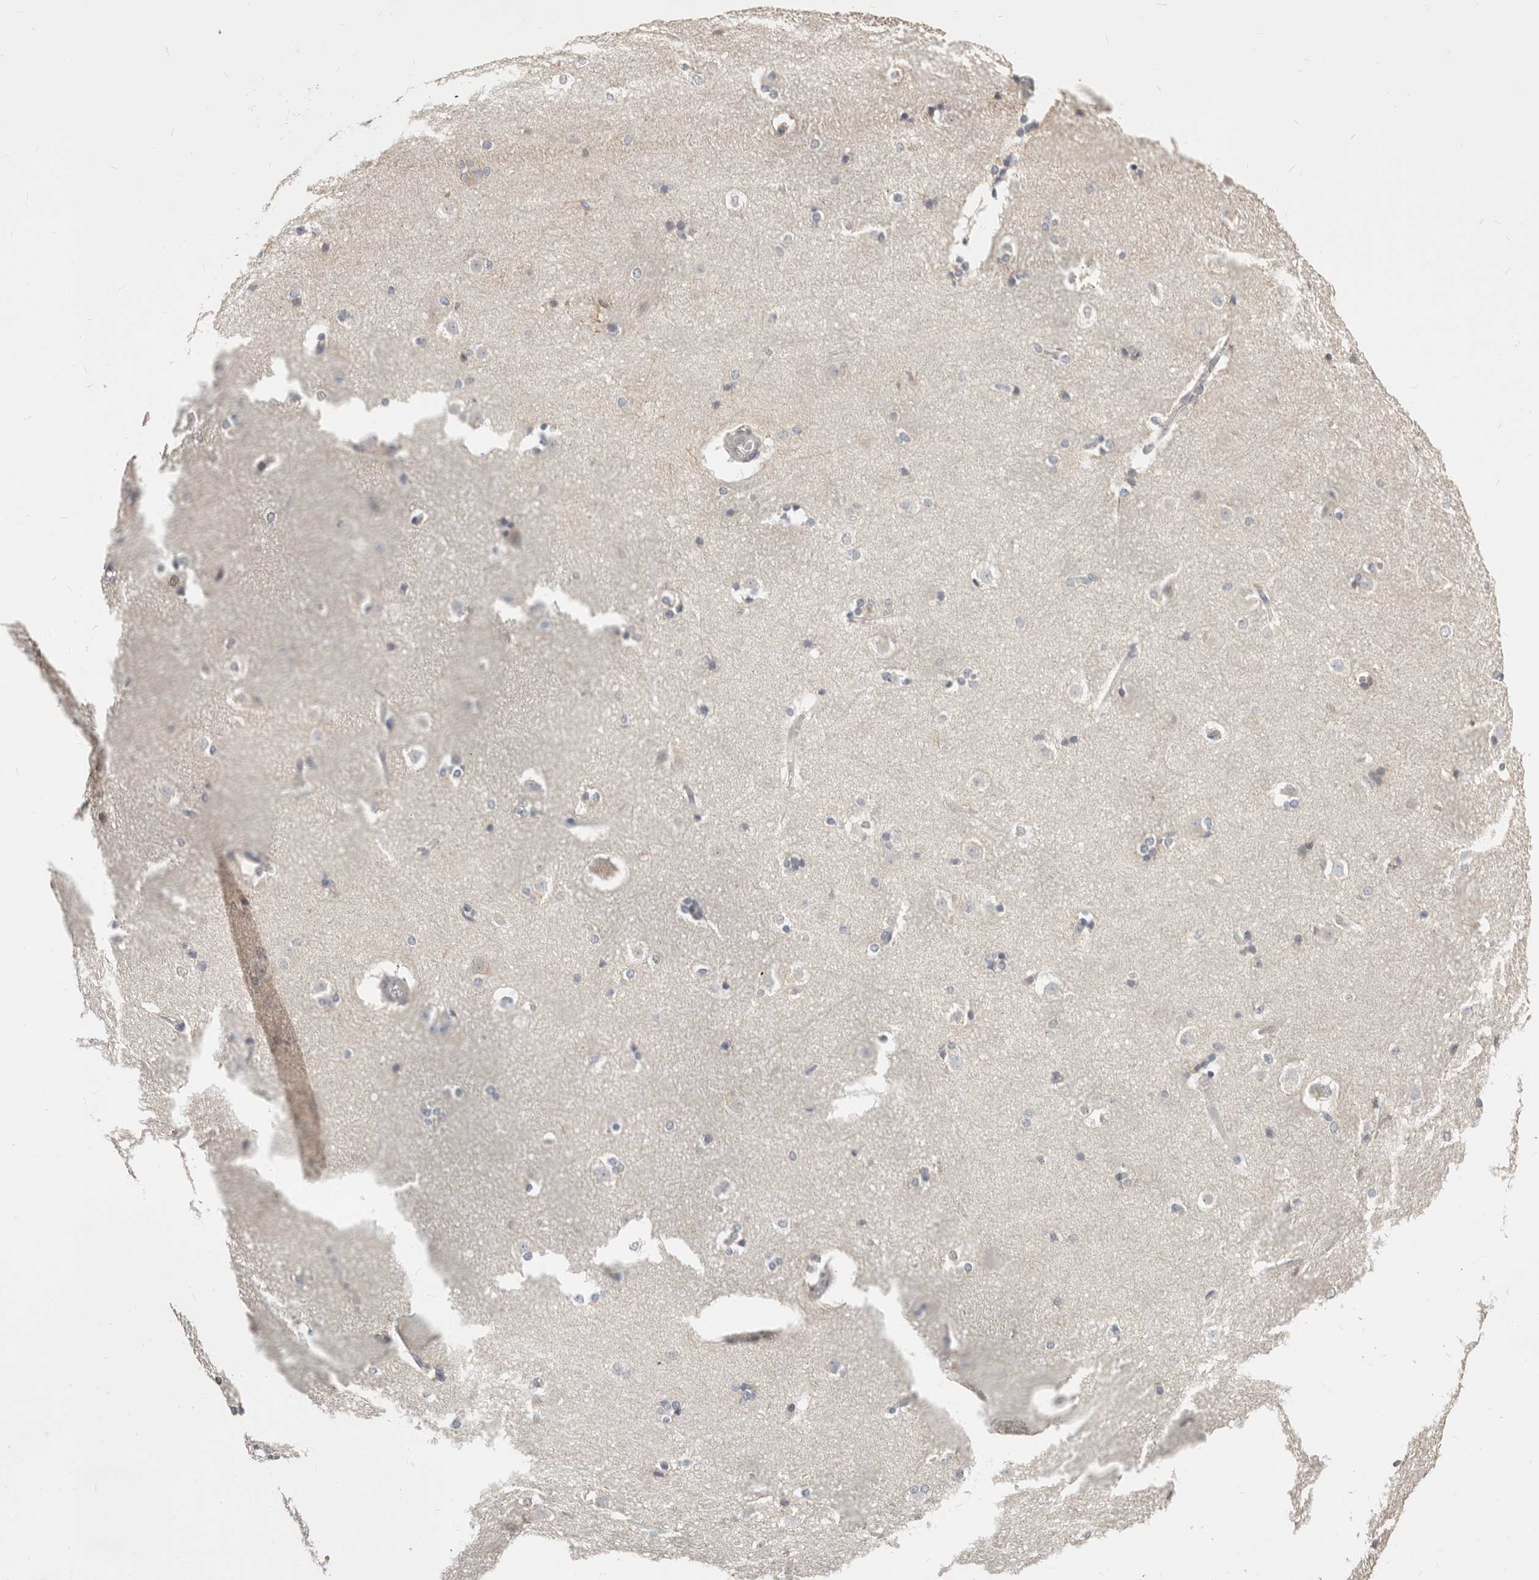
{"staining": {"intensity": "negative", "quantity": "none", "location": "none"}, "tissue": "caudate", "cell_type": "Glial cells", "image_type": "normal", "snomed": [{"axis": "morphology", "description": "Normal tissue, NOS"}, {"axis": "topography", "description": "Lateral ventricle wall"}], "caption": "IHC image of normal human caudate stained for a protein (brown), which exhibits no expression in glial cells.", "gene": "TMEM63B", "patient": {"sex": "female", "age": 19}}